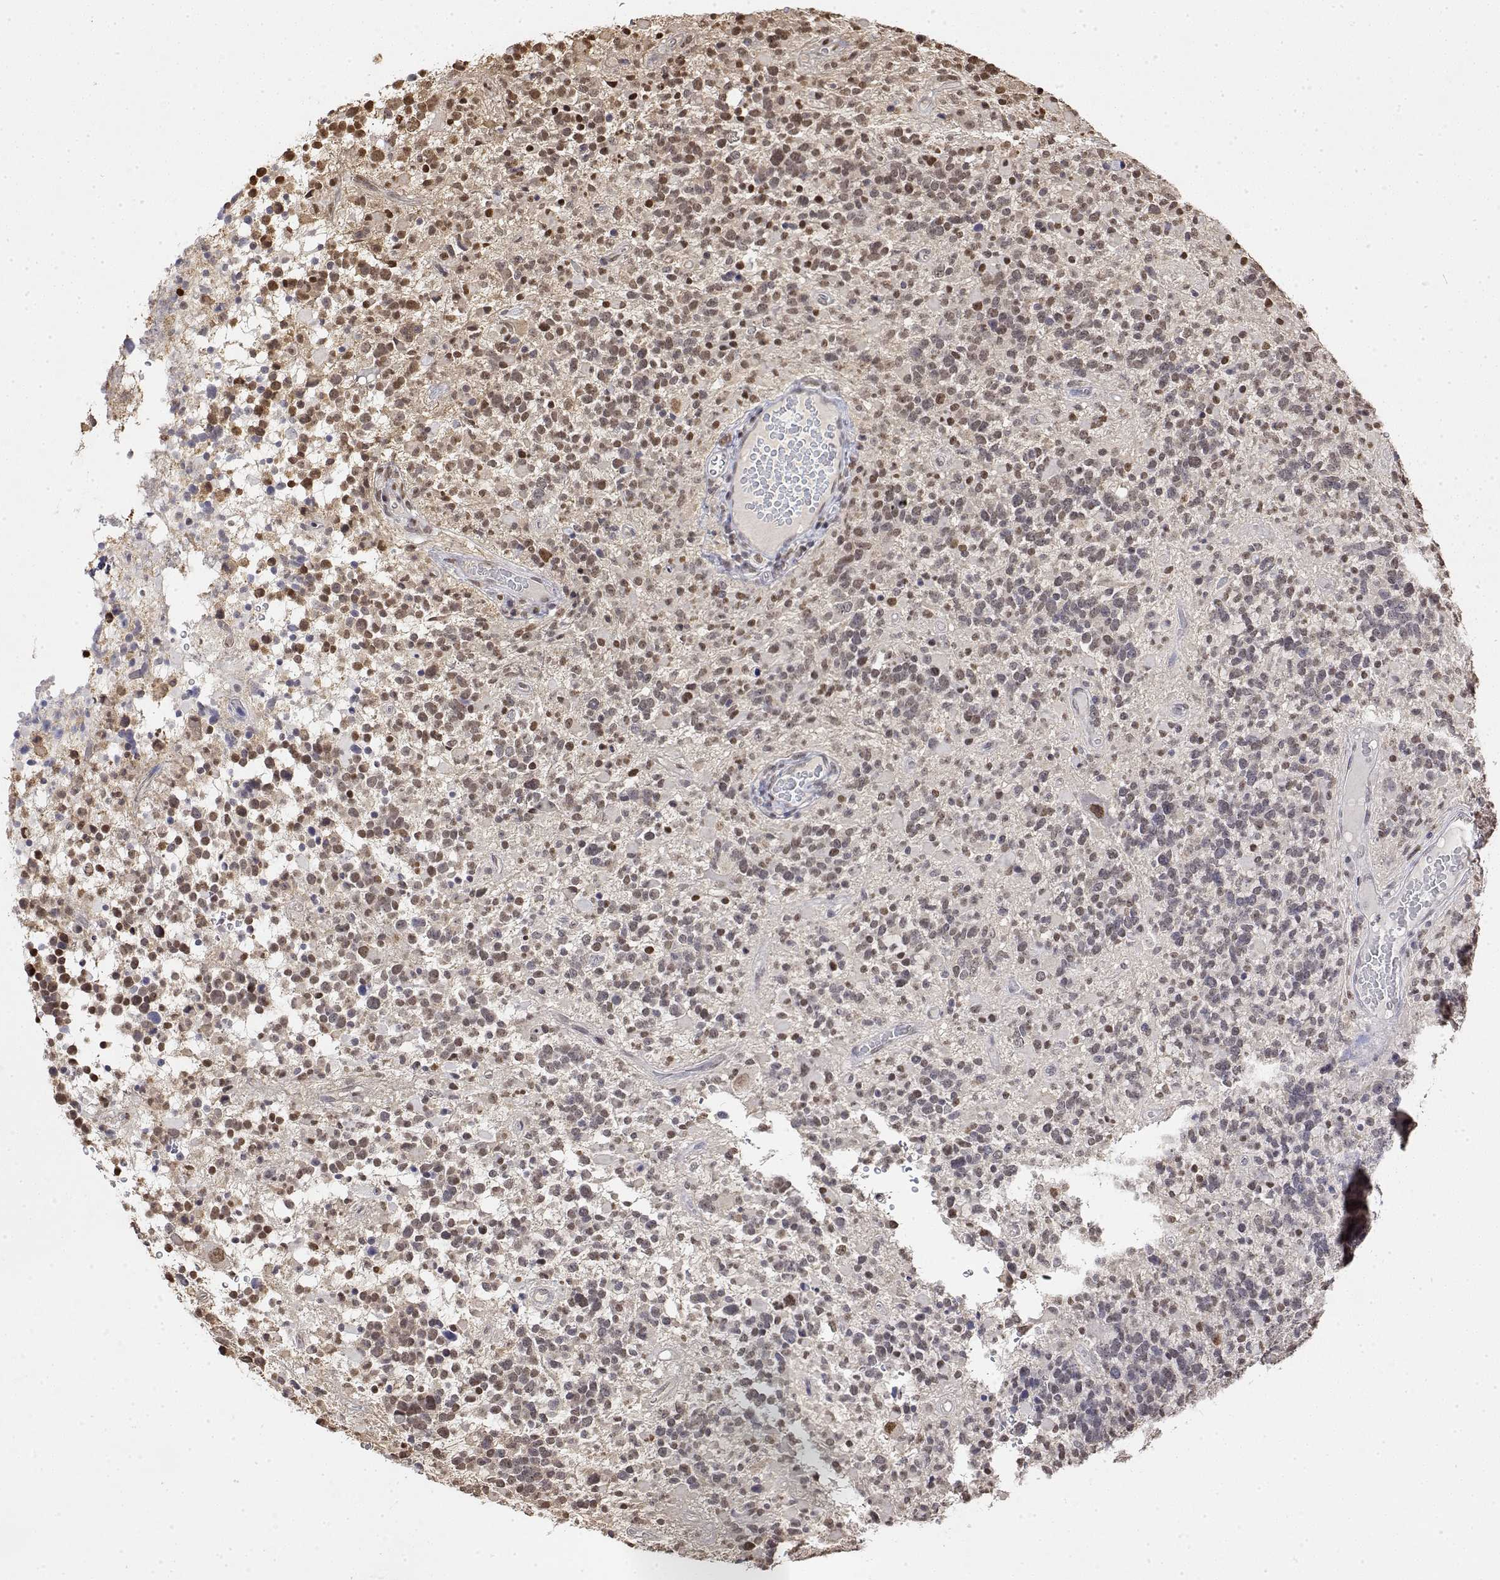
{"staining": {"intensity": "weak", "quantity": ">75%", "location": "nuclear"}, "tissue": "glioma", "cell_type": "Tumor cells", "image_type": "cancer", "snomed": [{"axis": "morphology", "description": "Glioma, malignant, High grade"}, {"axis": "topography", "description": "Brain"}], "caption": "Glioma stained with a protein marker reveals weak staining in tumor cells.", "gene": "TPI1", "patient": {"sex": "female", "age": 40}}